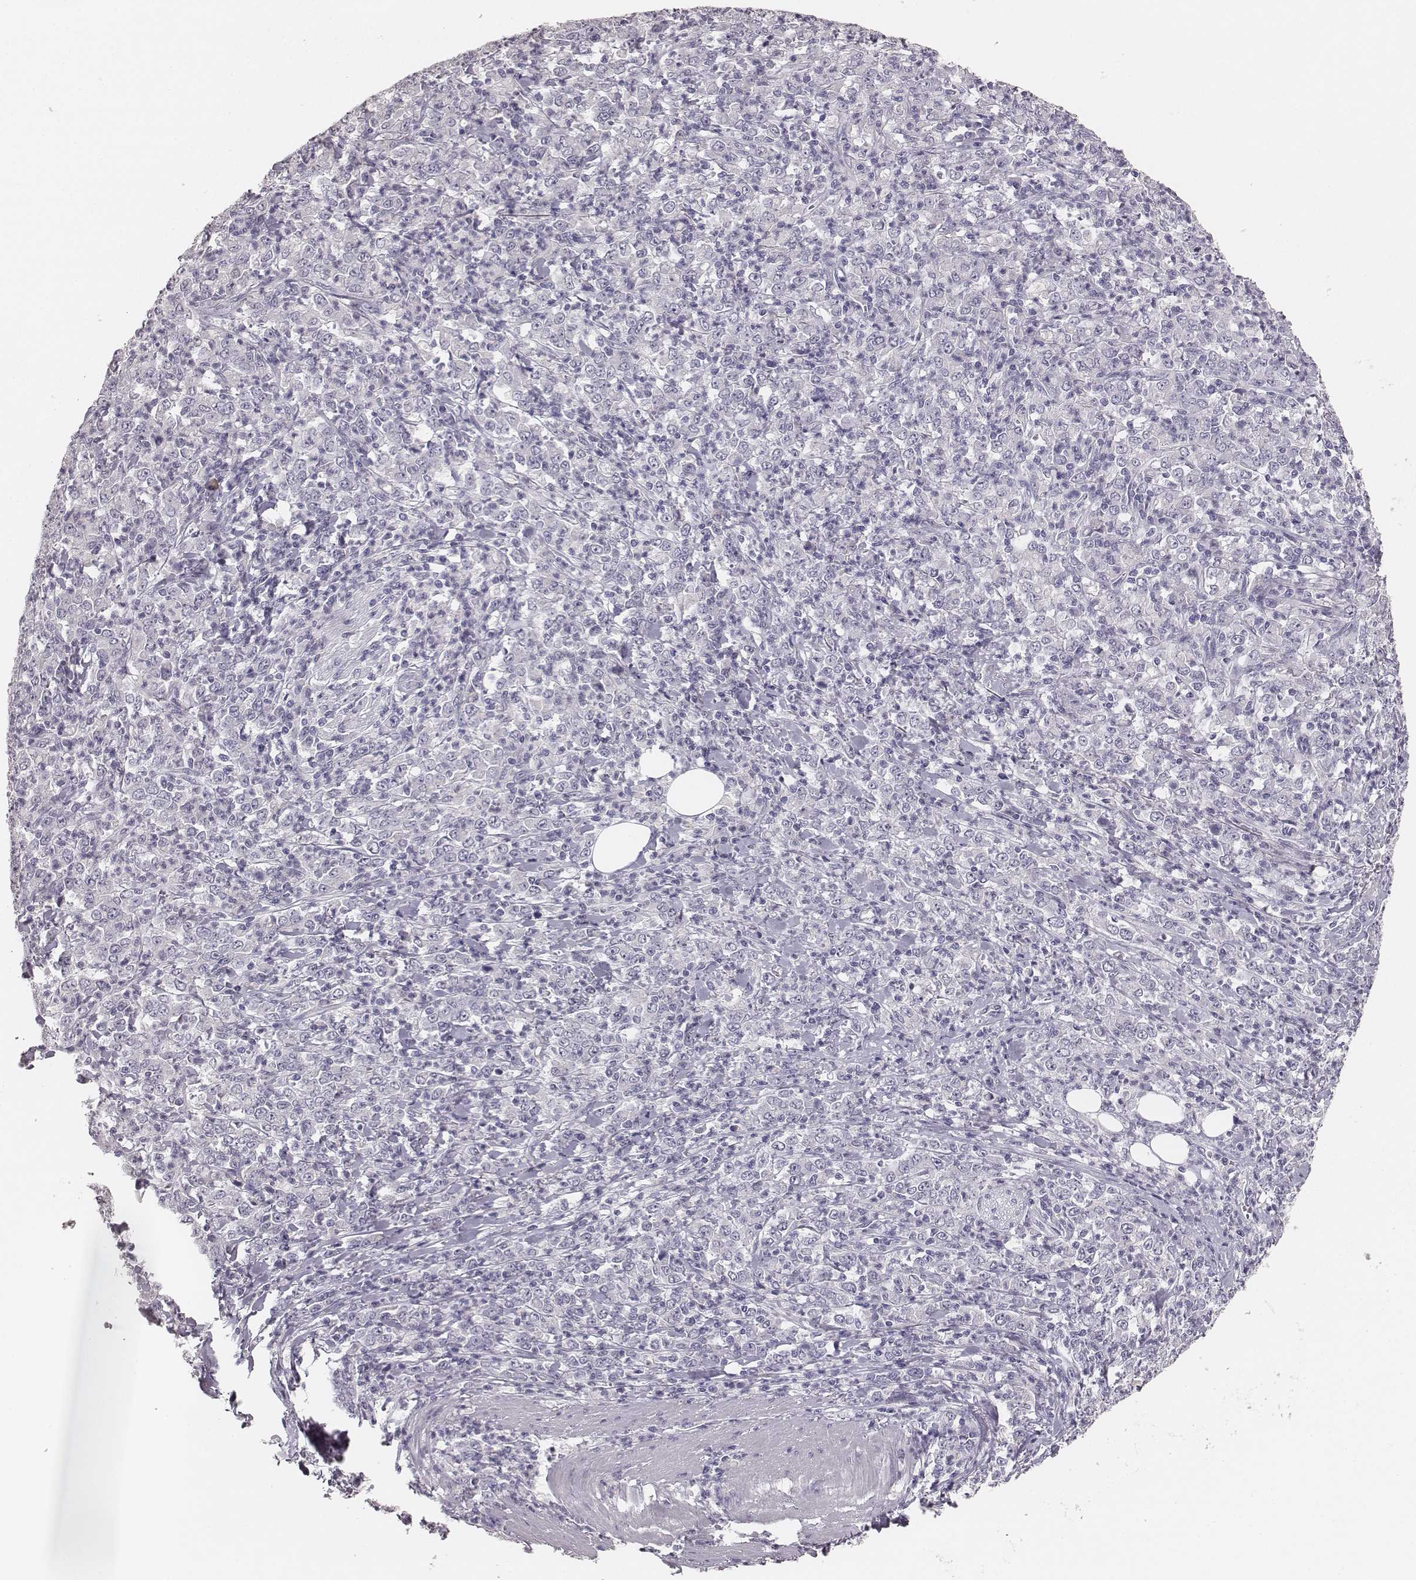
{"staining": {"intensity": "negative", "quantity": "none", "location": "none"}, "tissue": "stomach cancer", "cell_type": "Tumor cells", "image_type": "cancer", "snomed": [{"axis": "morphology", "description": "Adenocarcinoma, NOS"}, {"axis": "topography", "description": "Stomach, lower"}], "caption": "A photomicrograph of stomach adenocarcinoma stained for a protein reveals no brown staining in tumor cells.", "gene": "MYH6", "patient": {"sex": "female", "age": 71}}